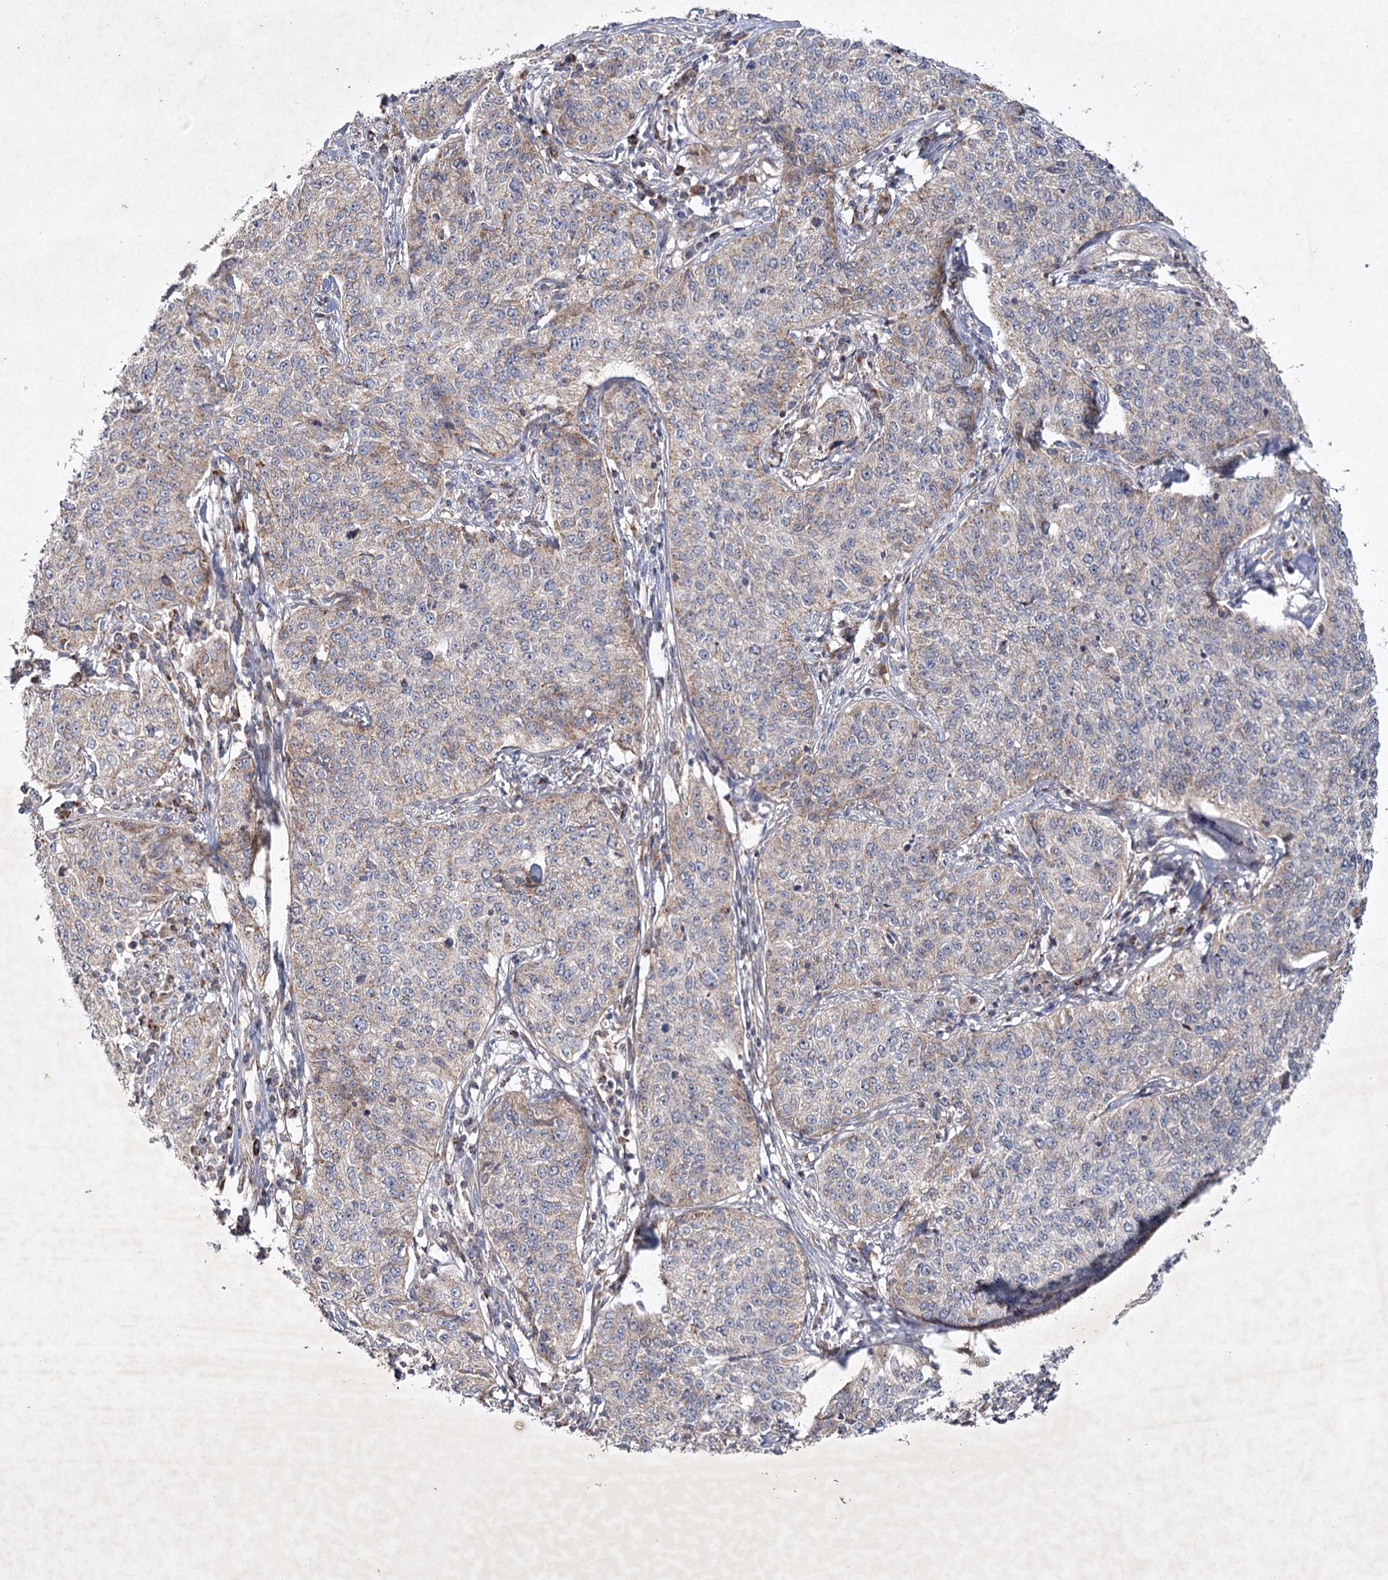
{"staining": {"intensity": "weak", "quantity": "<25%", "location": "cytoplasmic/membranous"}, "tissue": "cervical cancer", "cell_type": "Tumor cells", "image_type": "cancer", "snomed": [{"axis": "morphology", "description": "Squamous cell carcinoma, NOS"}, {"axis": "topography", "description": "Cervix"}], "caption": "An IHC histopathology image of cervical cancer is shown. There is no staining in tumor cells of cervical cancer. (Stains: DAB (3,3'-diaminobenzidine) IHC with hematoxylin counter stain, Microscopy: brightfield microscopy at high magnification).", "gene": "MRPL44", "patient": {"sex": "female", "age": 35}}